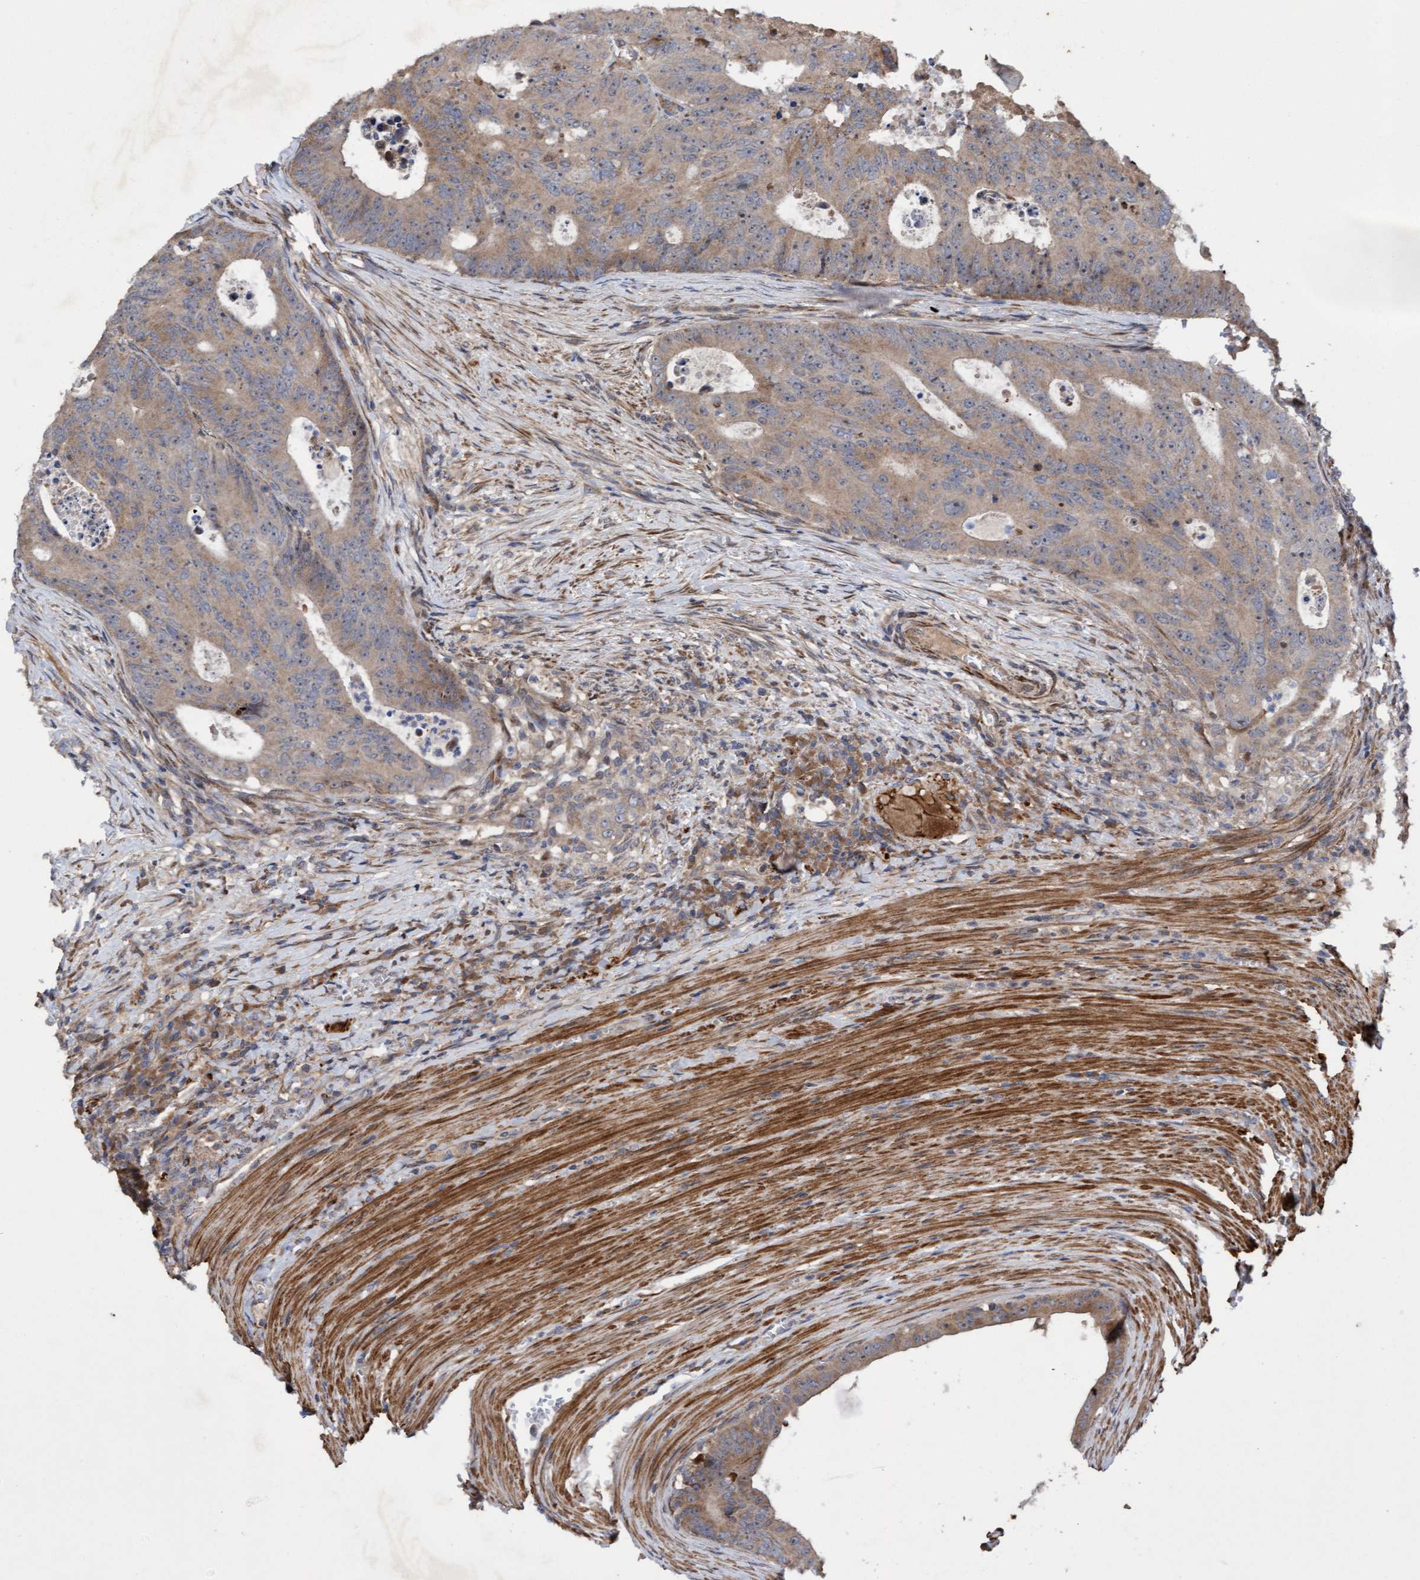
{"staining": {"intensity": "moderate", "quantity": ">75%", "location": "cytoplasmic/membranous,nuclear"}, "tissue": "colorectal cancer", "cell_type": "Tumor cells", "image_type": "cancer", "snomed": [{"axis": "morphology", "description": "Adenocarcinoma, NOS"}, {"axis": "topography", "description": "Colon"}], "caption": "Colorectal adenocarcinoma stained with a protein marker demonstrates moderate staining in tumor cells.", "gene": "ELP5", "patient": {"sex": "male", "age": 87}}